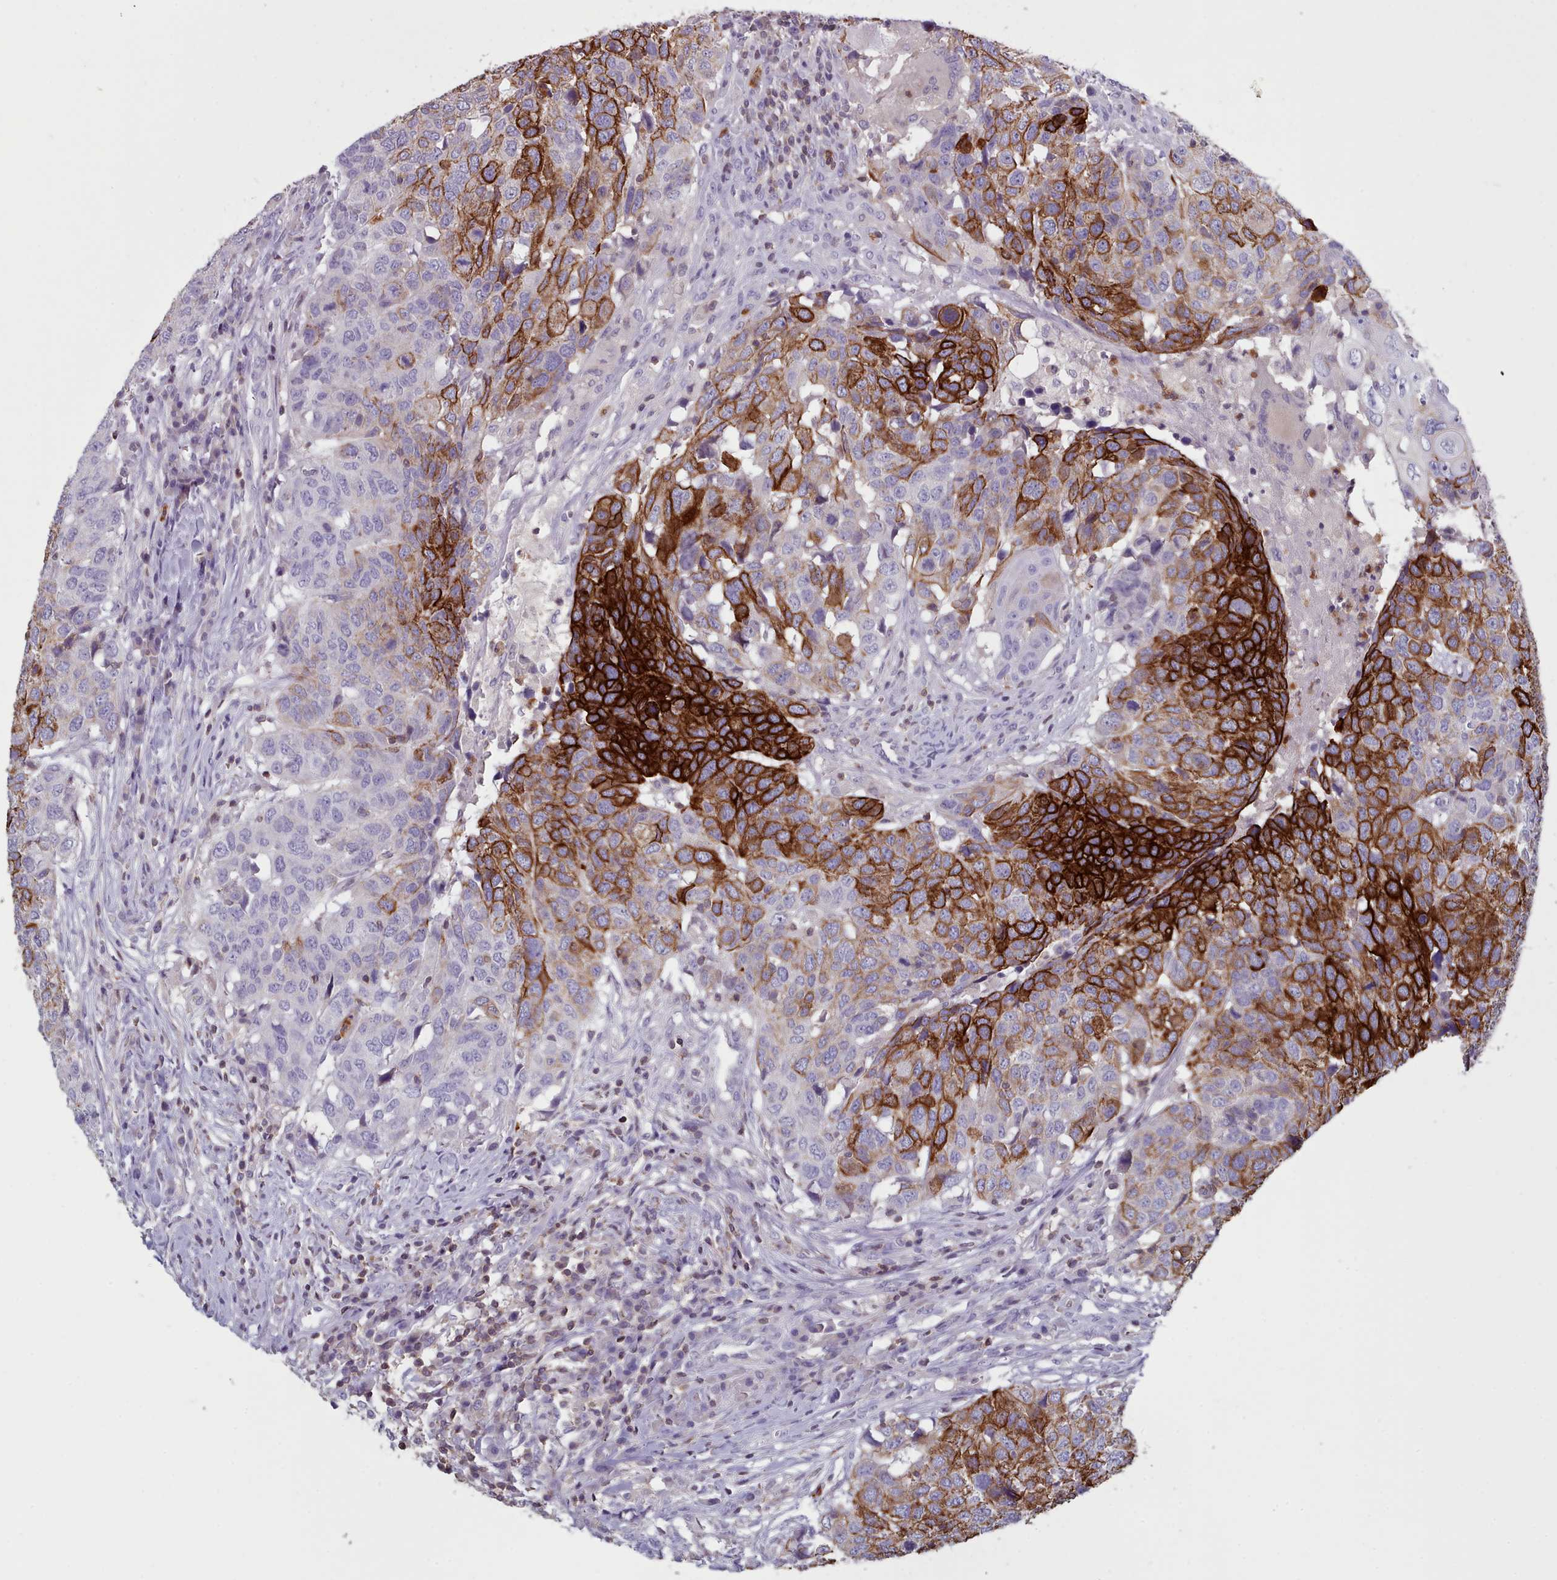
{"staining": {"intensity": "strong", "quantity": "25%-75%", "location": "cytoplasmic/membranous"}, "tissue": "head and neck cancer", "cell_type": "Tumor cells", "image_type": "cancer", "snomed": [{"axis": "morphology", "description": "Normal tissue, NOS"}, {"axis": "morphology", "description": "Squamous cell carcinoma, NOS"}, {"axis": "topography", "description": "Skeletal muscle"}, {"axis": "topography", "description": "Vascular tissue"}, {"axis": "topography", "description": "Peripheral nerve tissue"}, {"axis": "topography", "description": "Head-Neck"}], "caption": "Protein staining reveals strong cytoplasmic/membranous expression in approximately 25%-75% of tumor cells in squamous cell carcinoma (head and neck). (DAB (3,3'-diaminobenzidine) IHC with brightfield microscopy, high magnification).", "gene": "RAC2", "patient": {"sex": "male", "age": 66}}